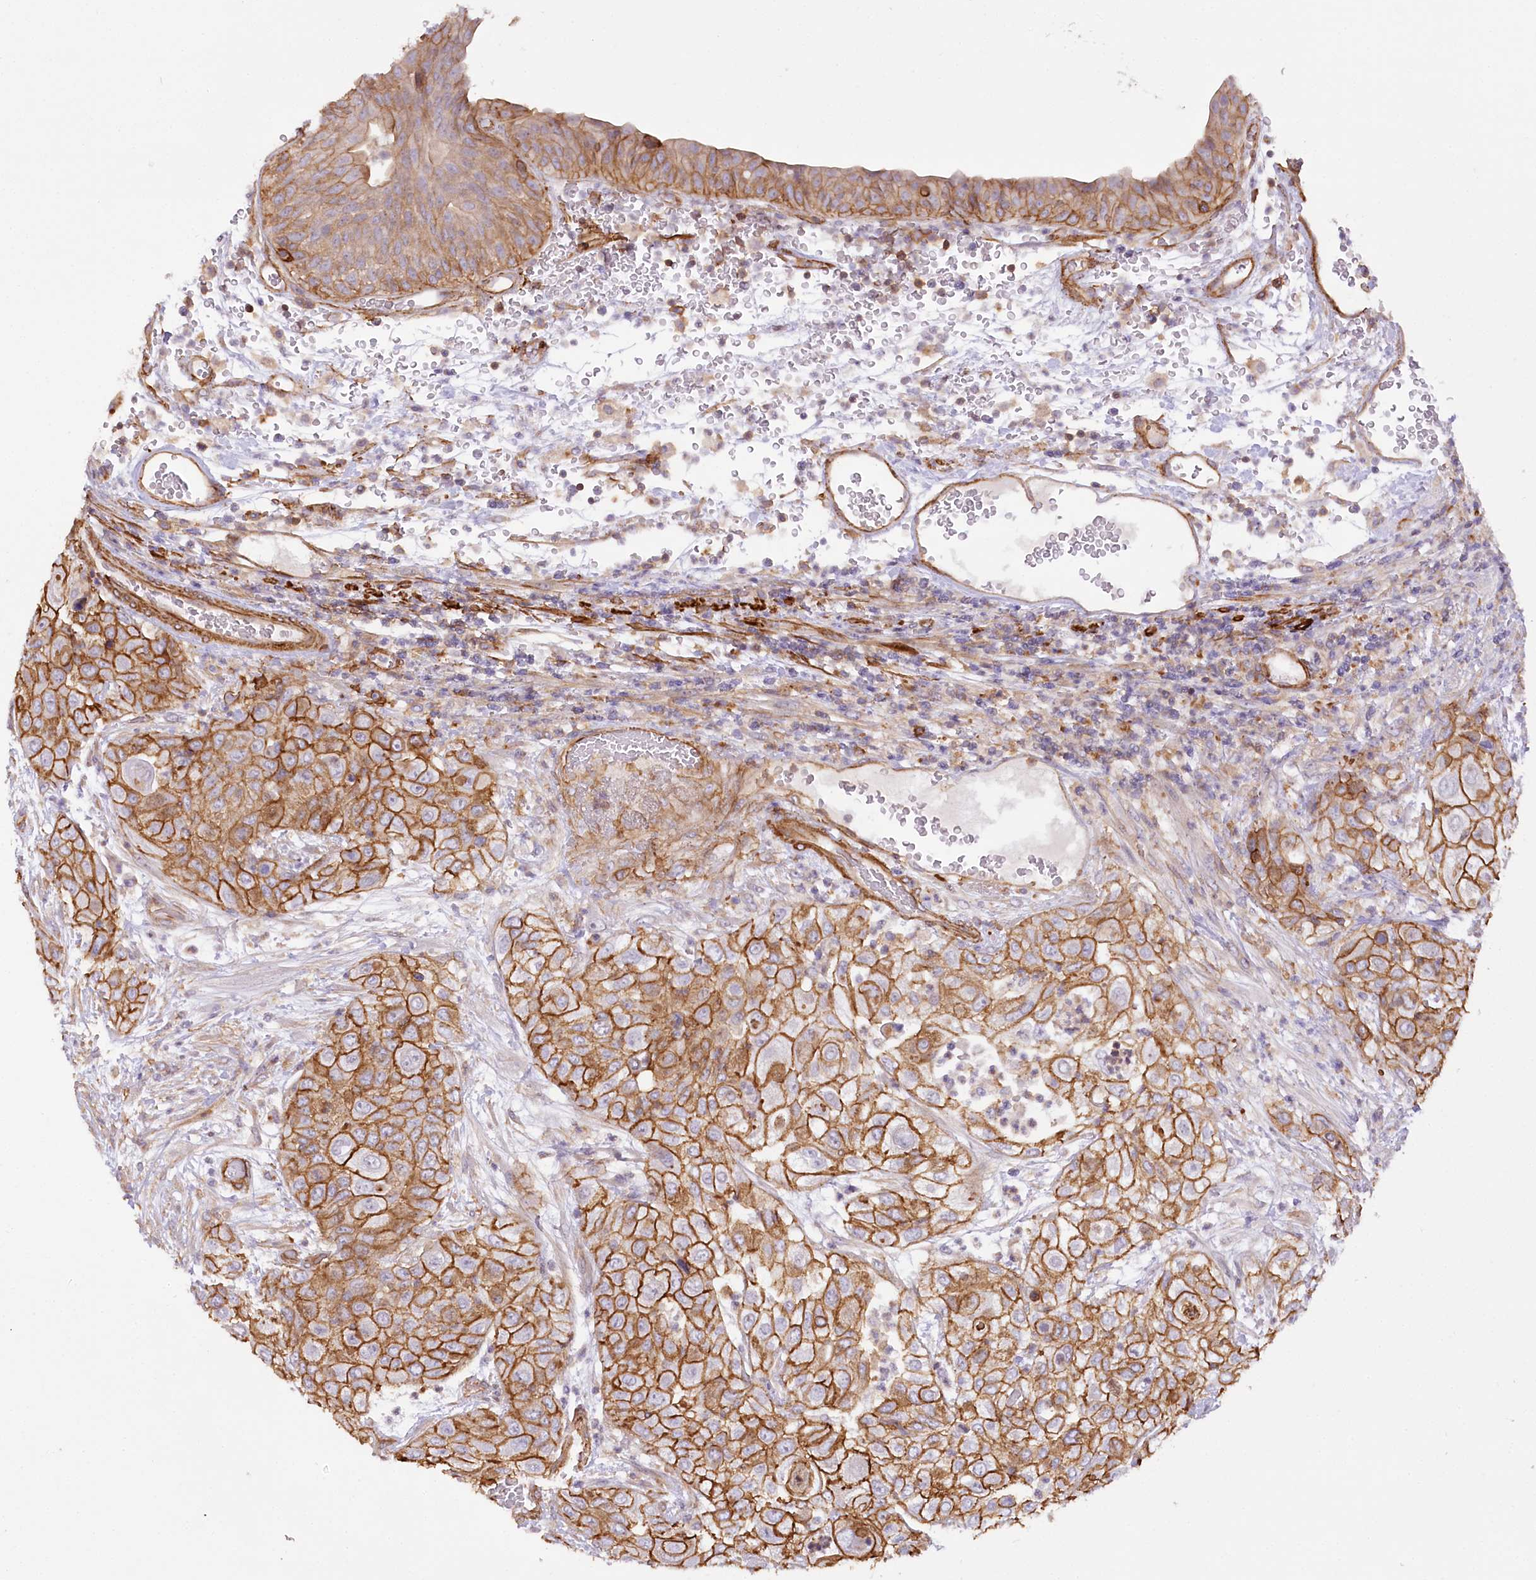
{"staining": {"intensity": "moderate", "quantity": ">75%", "location": "cytoplasmic/membranous"}, "tissue": "urothelial cancer", "cell_type": "Tumor cells", "image_type": "cancer", "snomed": [{"axis": "morphology", "description": "Urothelial carcinoma, High grade"}, {"axis": "topography", "description": "Urinary bladder"}], "caption": "IHC image of urothelial cancer stained for a protein (brown), which reveals medium levels of moderate cytoplasmic/membranous staining in approximately >75% of tumor cells.", "gene": "SYNPO2", "patient": {"sex": "female", "age": 79}}